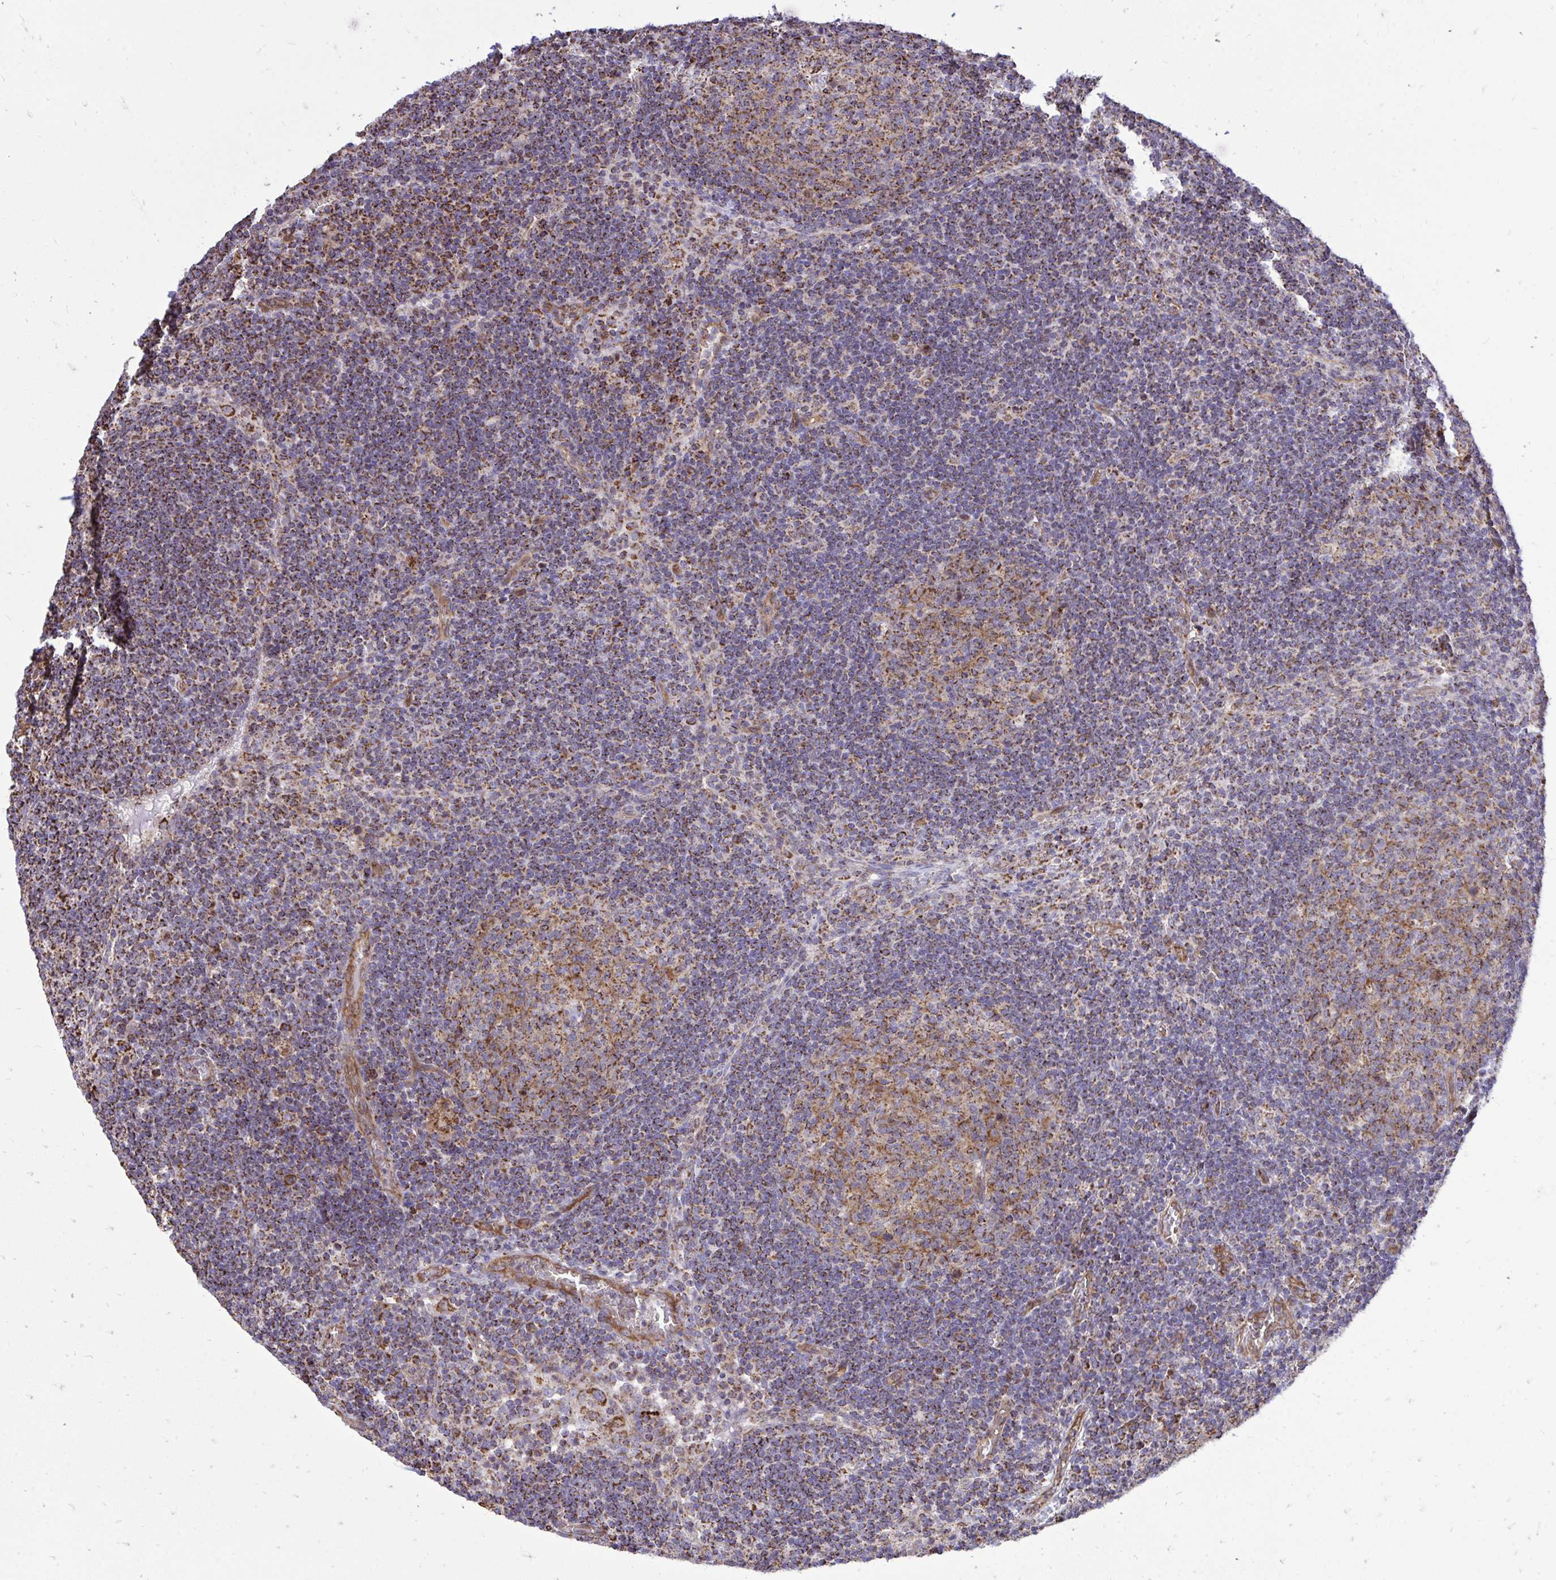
{"staining": {"intensity": "moderate", "quantity": ">75%", "location": "cytoplasmic/membranous"}, "tissue": "lymph node", "cell_type": "Germinal center cells", "image_type": "normal", "snomed": [{"axis": "morphology", "description": "Normal tissue, NOS"}, {"axis": "topography", "description": "Lymph node"}], "caption": "Lymph node stained with a brown dye demonstrates moderate cytoplasmic/membranous positive expression in approximately >75% of germinal center cells.", "gene": "UBE2C", "patient": {"sex": "male", "age": 67}}